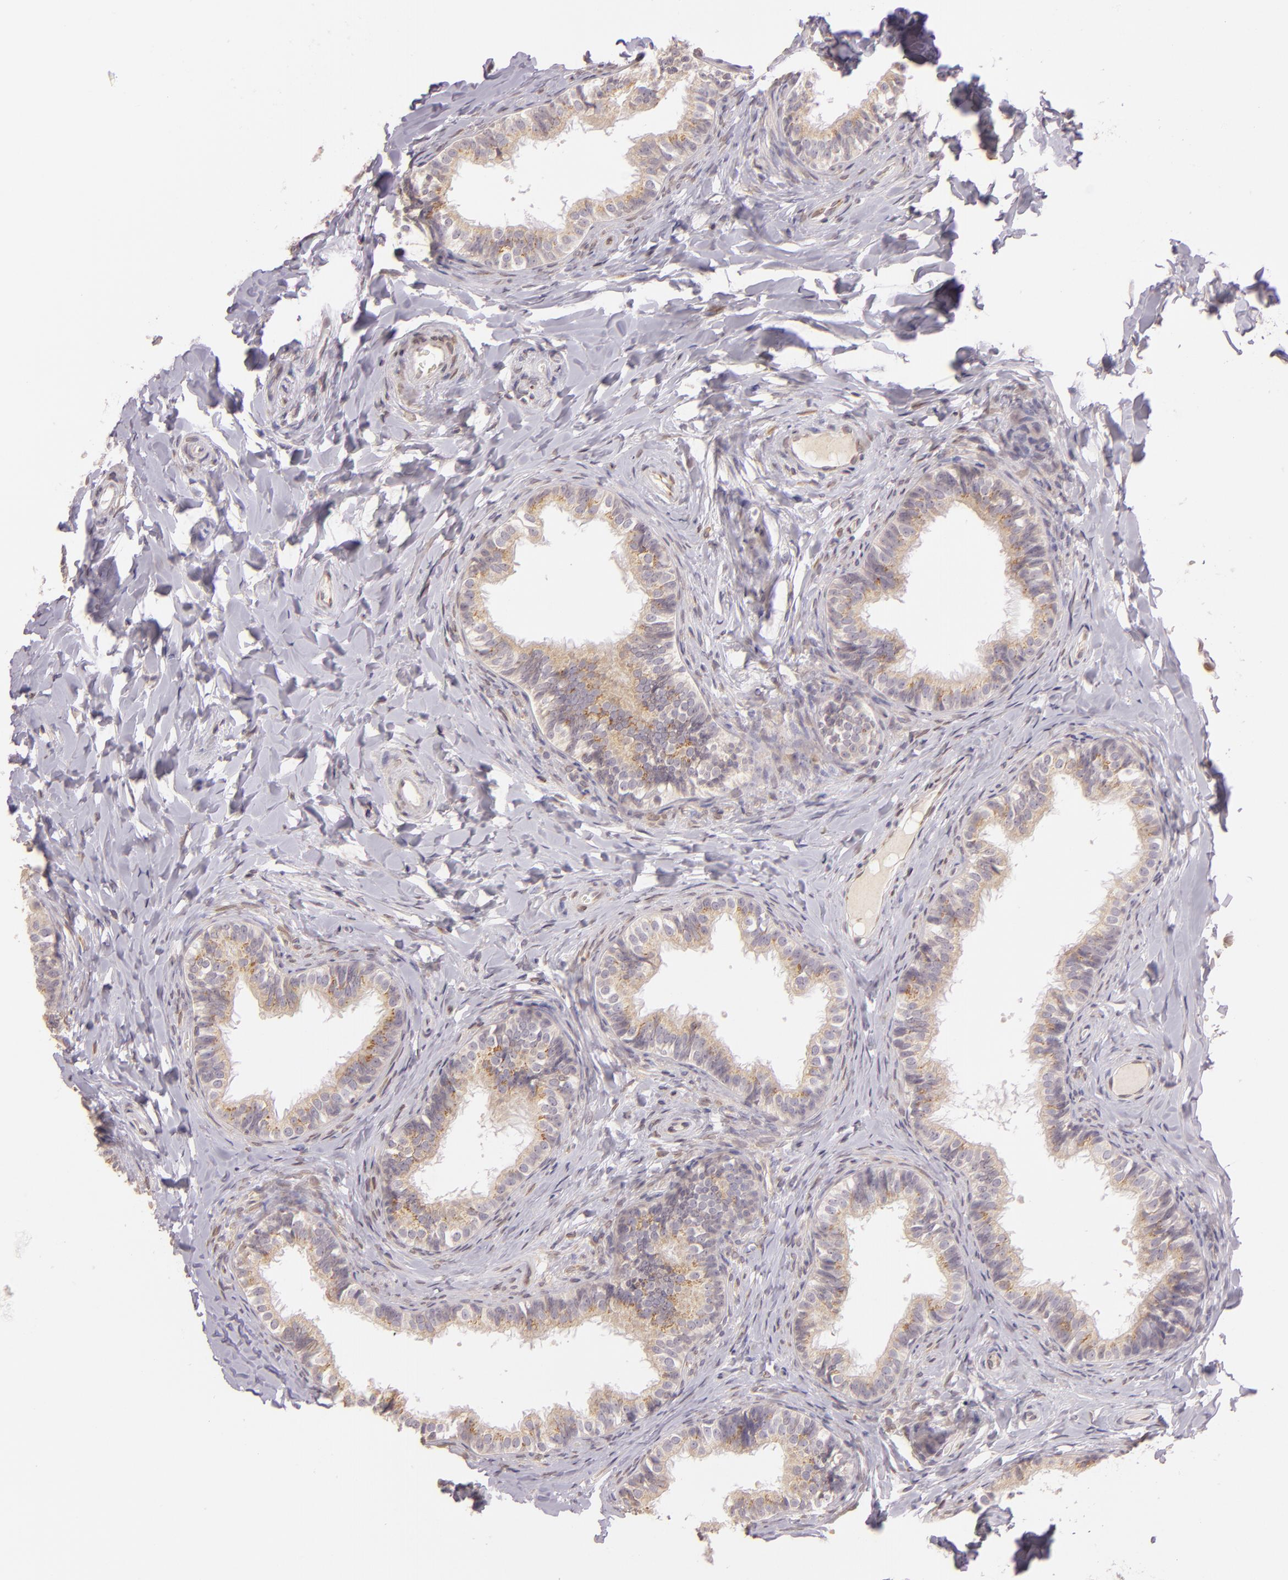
{"staining": {"intensity": "moderate", "quantity": "25%-75%", "location": "cytoplasmic/membranous"}, "tissue": "epididymis", "cell_type": "Glandular cells", "image_type": "normal", "snomed": [{"axis": "morphology", "description": "Normal tissue, NOS"}, {"axis": "topography", "description": "Epididymis"}], "caption": "Immunohistochemical staining of benign epididymis shows moderate cytoplasmic/membranous protein staining in about 25%-75% of glandular cells.", "gene": "LGMN", "patient": {"sex": "male", "age": 26}}